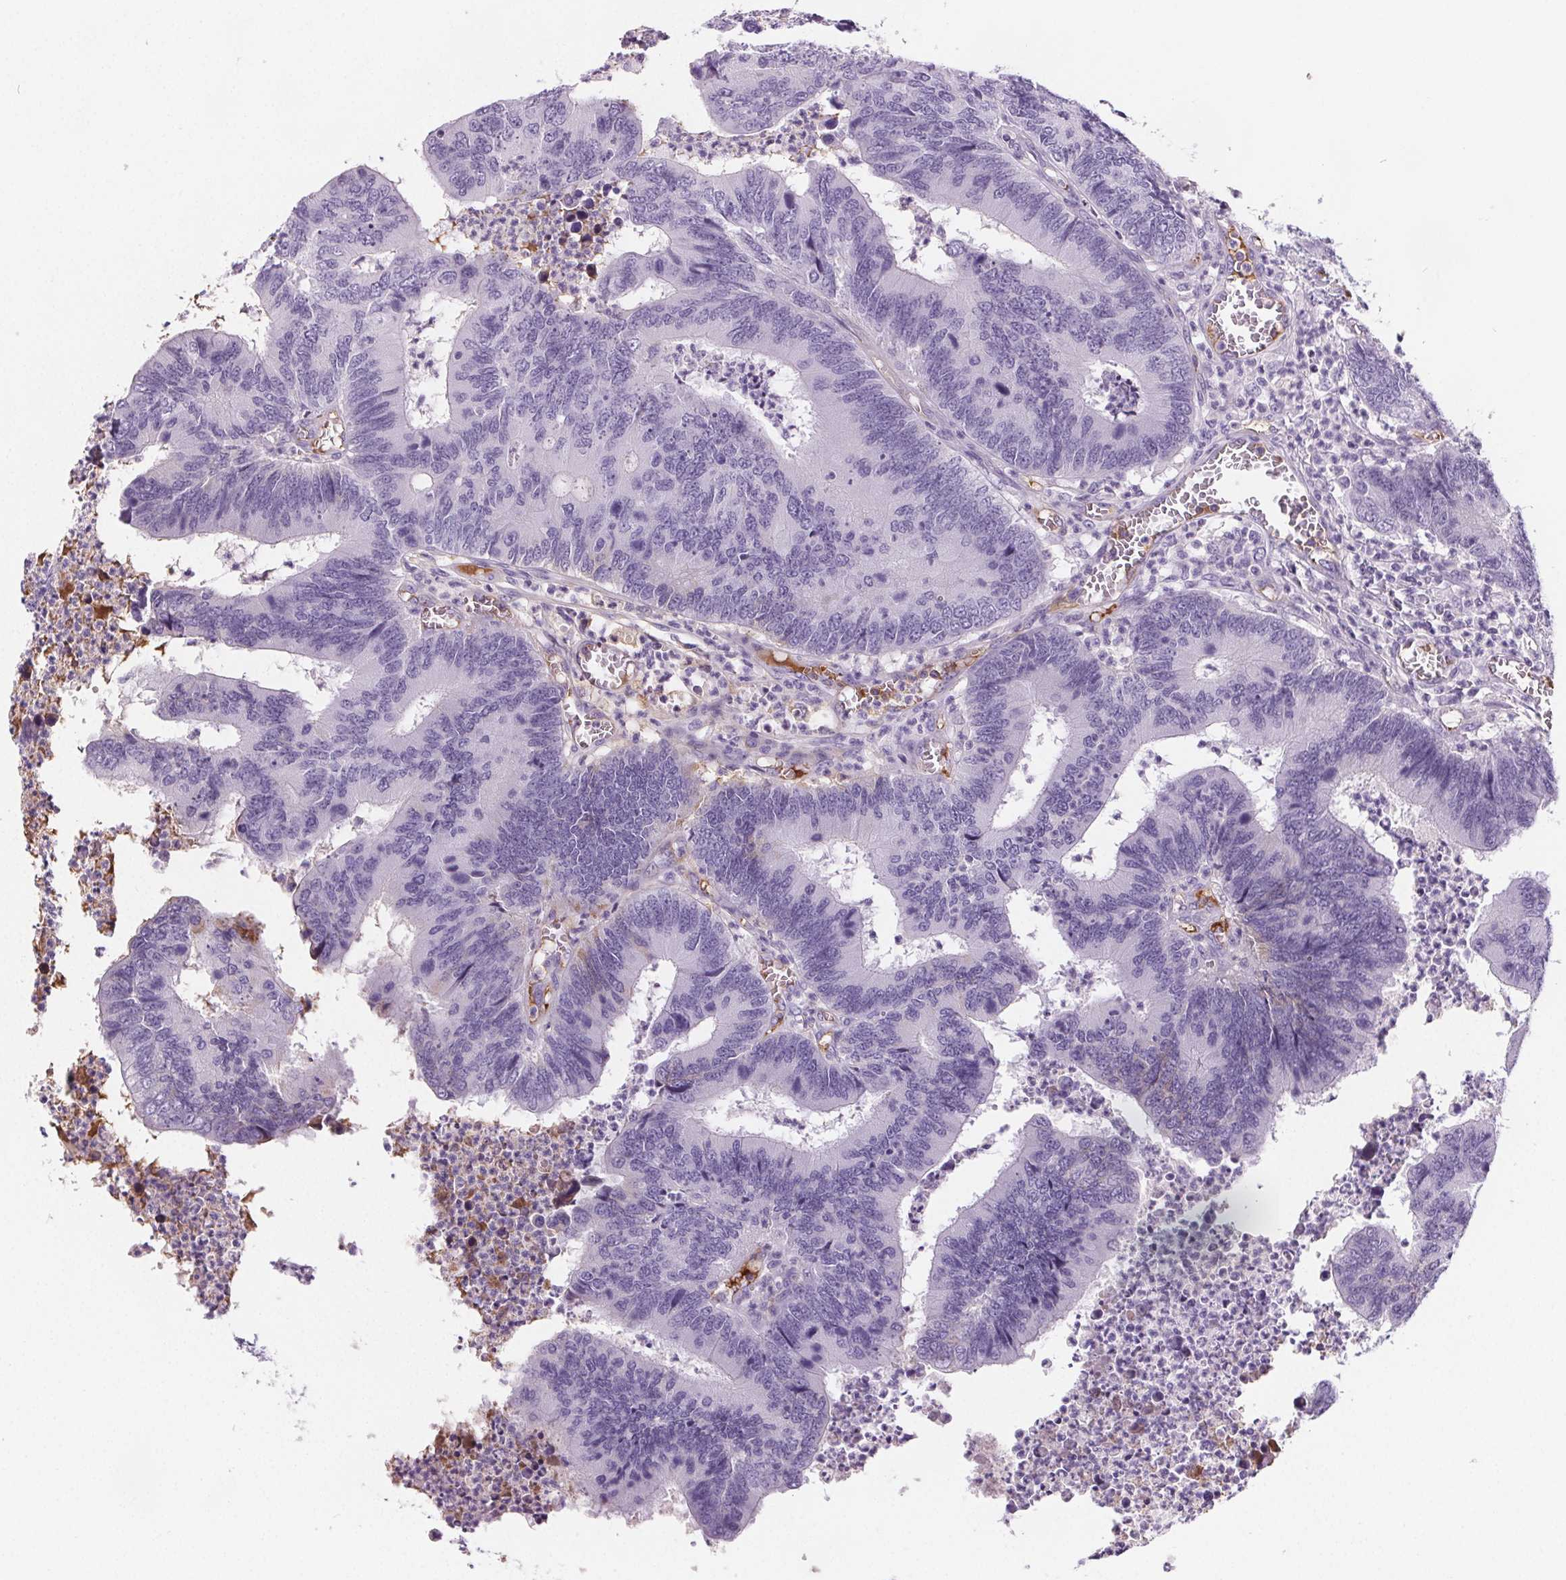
{"staining": {"intensity": "negative", "quantity": "none", "location": "none"}, "tissue": "colorectal cancer", "cell_type": "Tumor cells", "image_type": "cancer", "snomed": [{"axis": "morphology", "description": "Adenocarcinoma, NOS"}, {"axis": "topography", "description": "Colon"}], "caption": "Tumor cells are negative for protein expression in human colorectal adenocarcinoma. (DAB (3,3'-diaminobenzidine) IHC visualized using brightfield microscopy, high magnification).", "gene": "CD5L", "patient": {"sex": "female", "age": 67}}